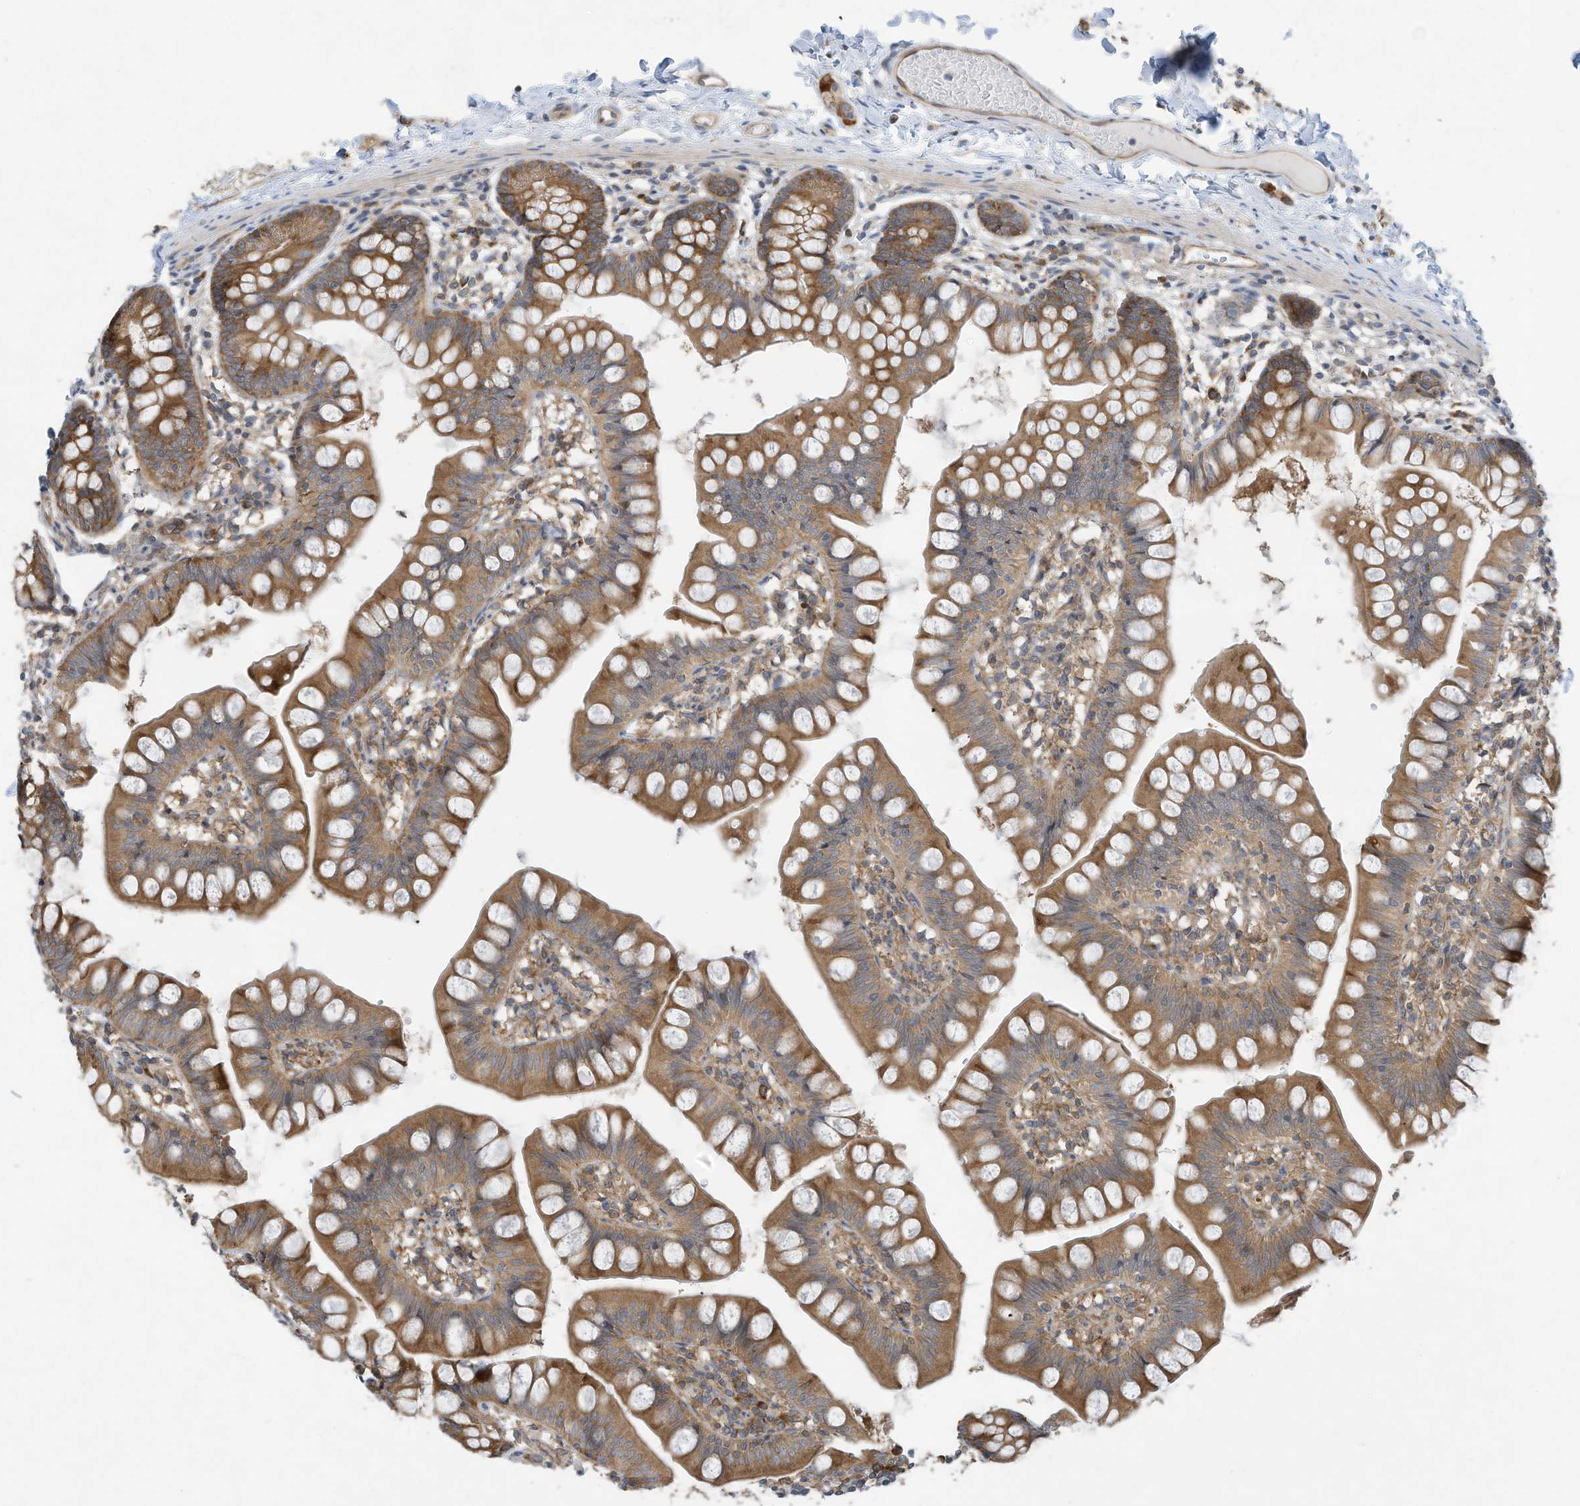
{"staining": {"intensity": "moderate", "quantity": ">75%", "location": "cytoplasmic/membranous"}, "tissue": "small intestine", "cell_type": "Glandular cells", "image_type": "normal", "snomed": [{"axis": "morphology", "description": "Normal tissue, NOS"}, {"axis": "topography", "description": "Small intestine"}], "caption": "Benign small intestine displays moderate cytoplasmic/membranous staining in approximately >75% of glandular cells.", "gene": "USE1", "patient": {"sex": "male", "age": 7}}